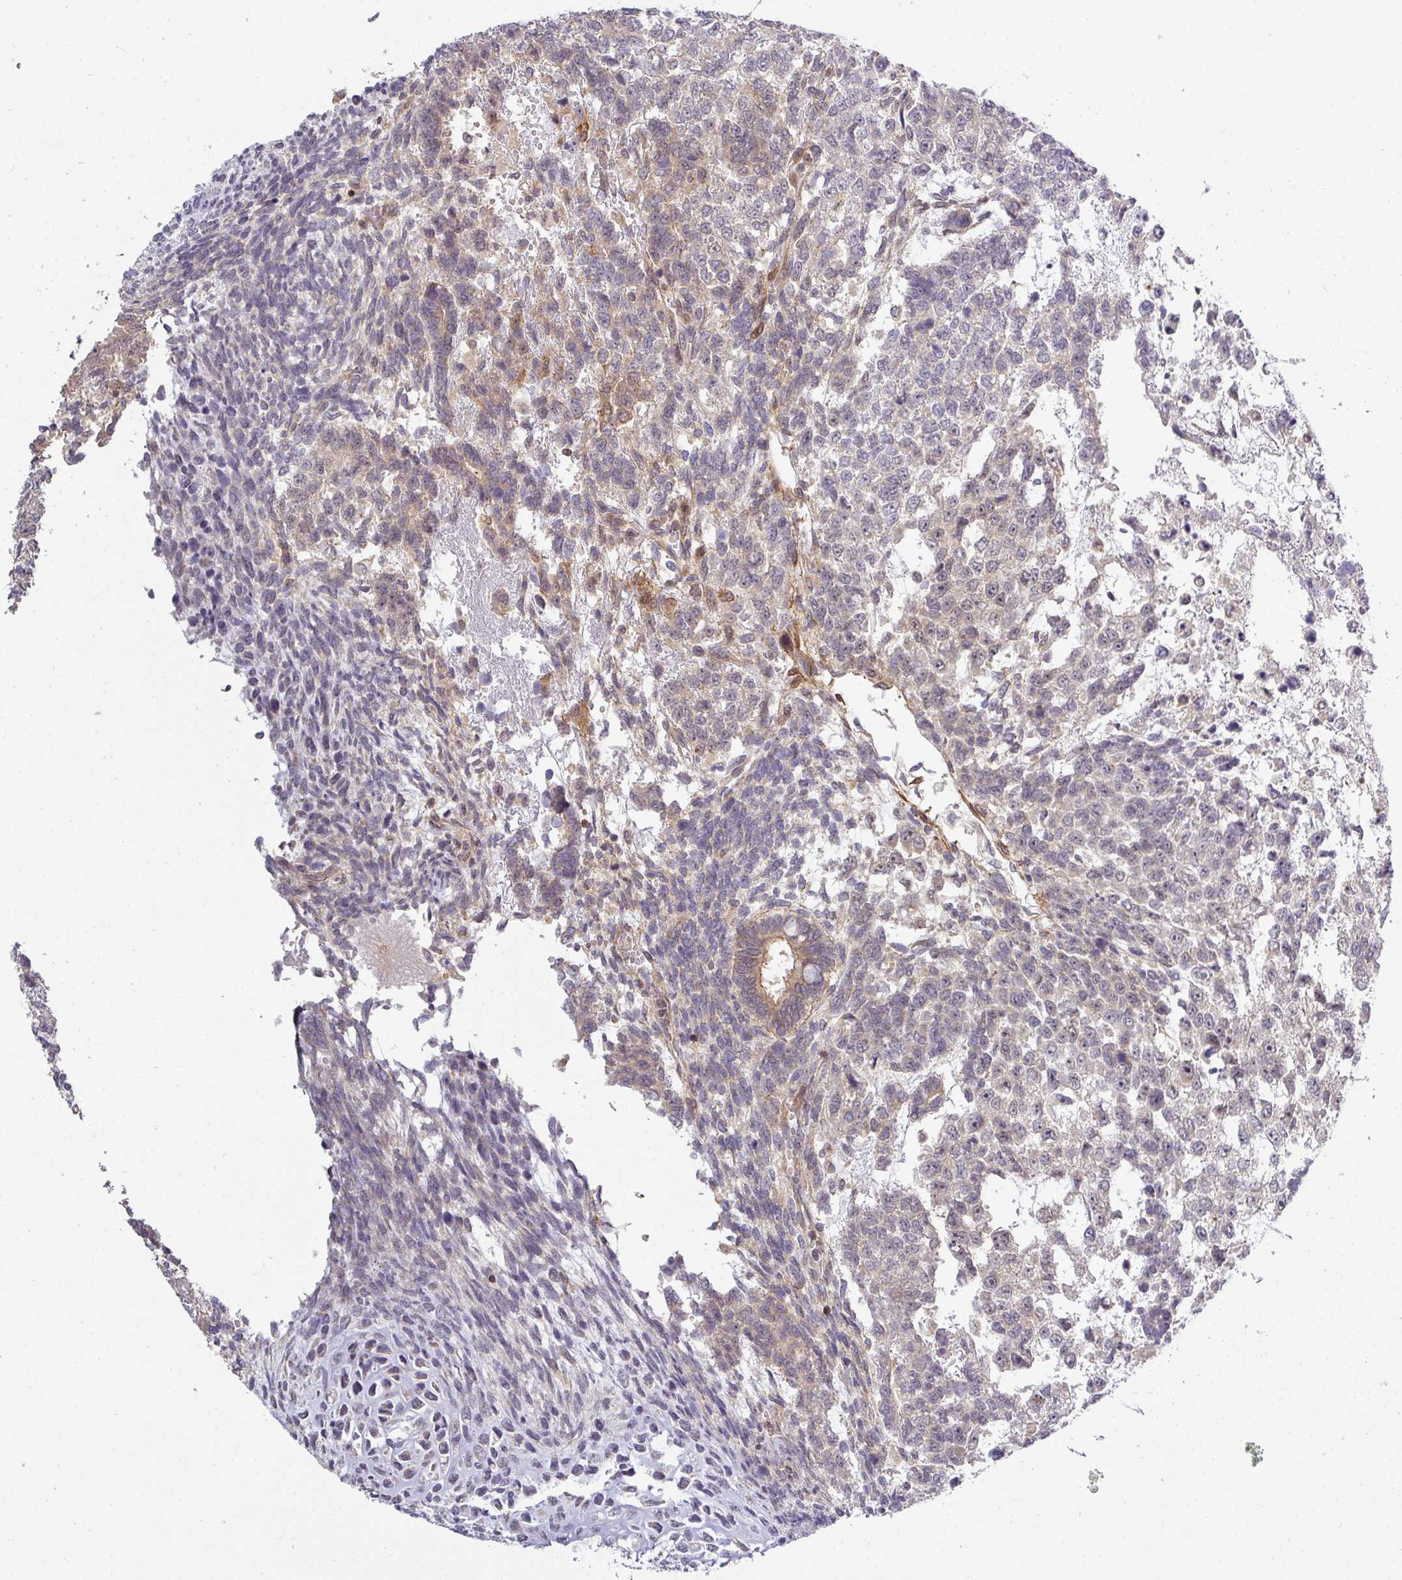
{"staining": {"intensity": "negative", "quantity": "none", "location": "none"}, "tissue": "testis cancer", "cell_type": "Tumor cells", "image_type": "cancer", "snomed": [{"axis": "morphology", "description": "Carcinoma, Embryonal, NOS"}, {"axis": "topography", "description": "Testis"}], "caption": "Photomicrograph shows no significant protein positivity in tumor cells of testis cancer (embryonal carcinoma).", "gene": "NIN", "patient": {"sex": "male", "age": 23}}